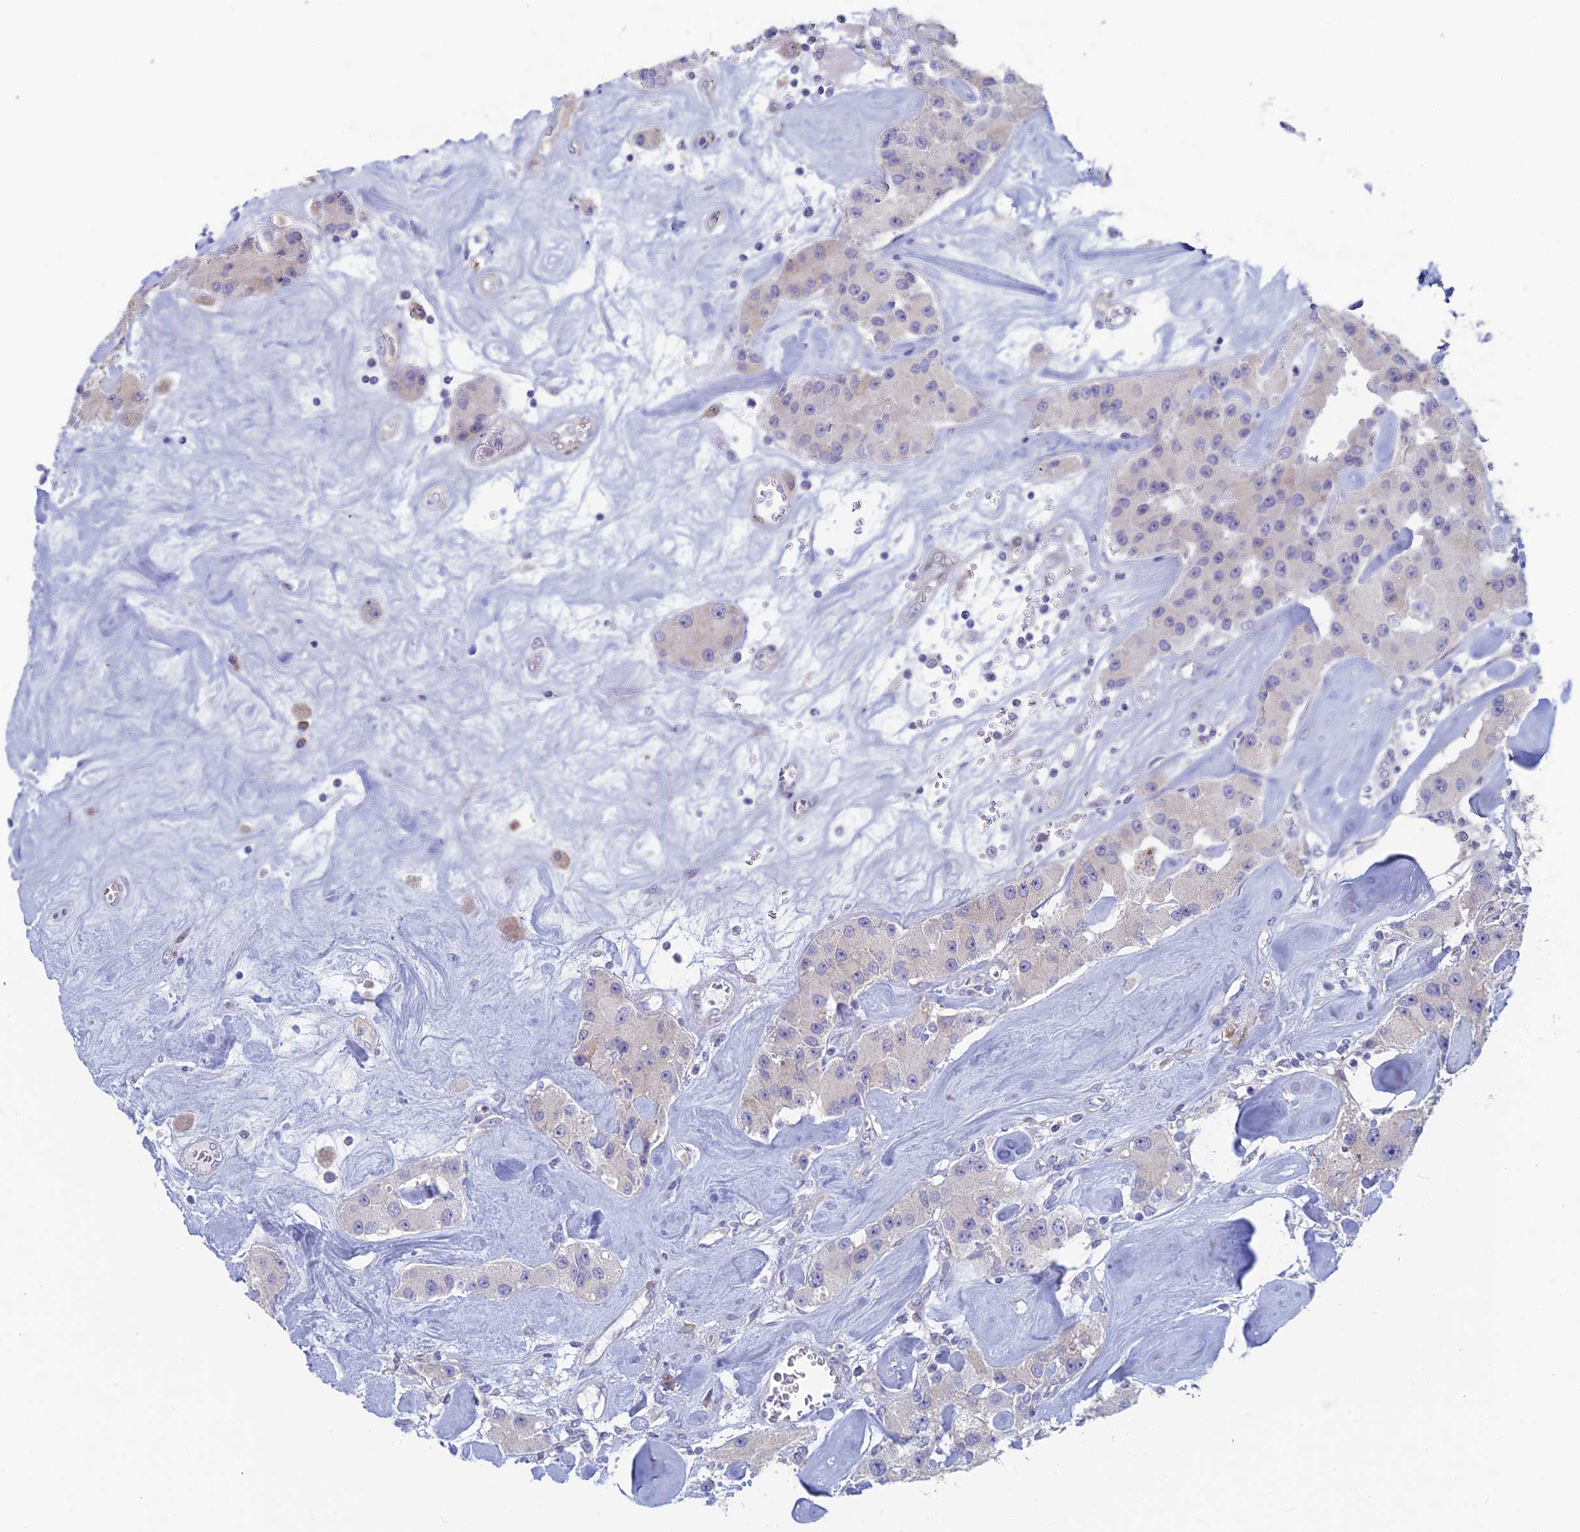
{"staining": {"intensity": "negative", "quantity": "none", "location": "none"}, "tissue": "carcinoid", "cell_type": "Tumor cells", "image_type": "cancer", "snomed": [{"axis": "morphology", "description": "Carcinoid, malignant, NOS"}, {"axis": "topography", "description": "Pancreas"}], "caption": "Human malignant carcinoid stained for a protein using immunohistochemistry shows no expression in tumor cells.", "gene": "PPP1R26", "patient": {"sex": "male", "age": 41}}